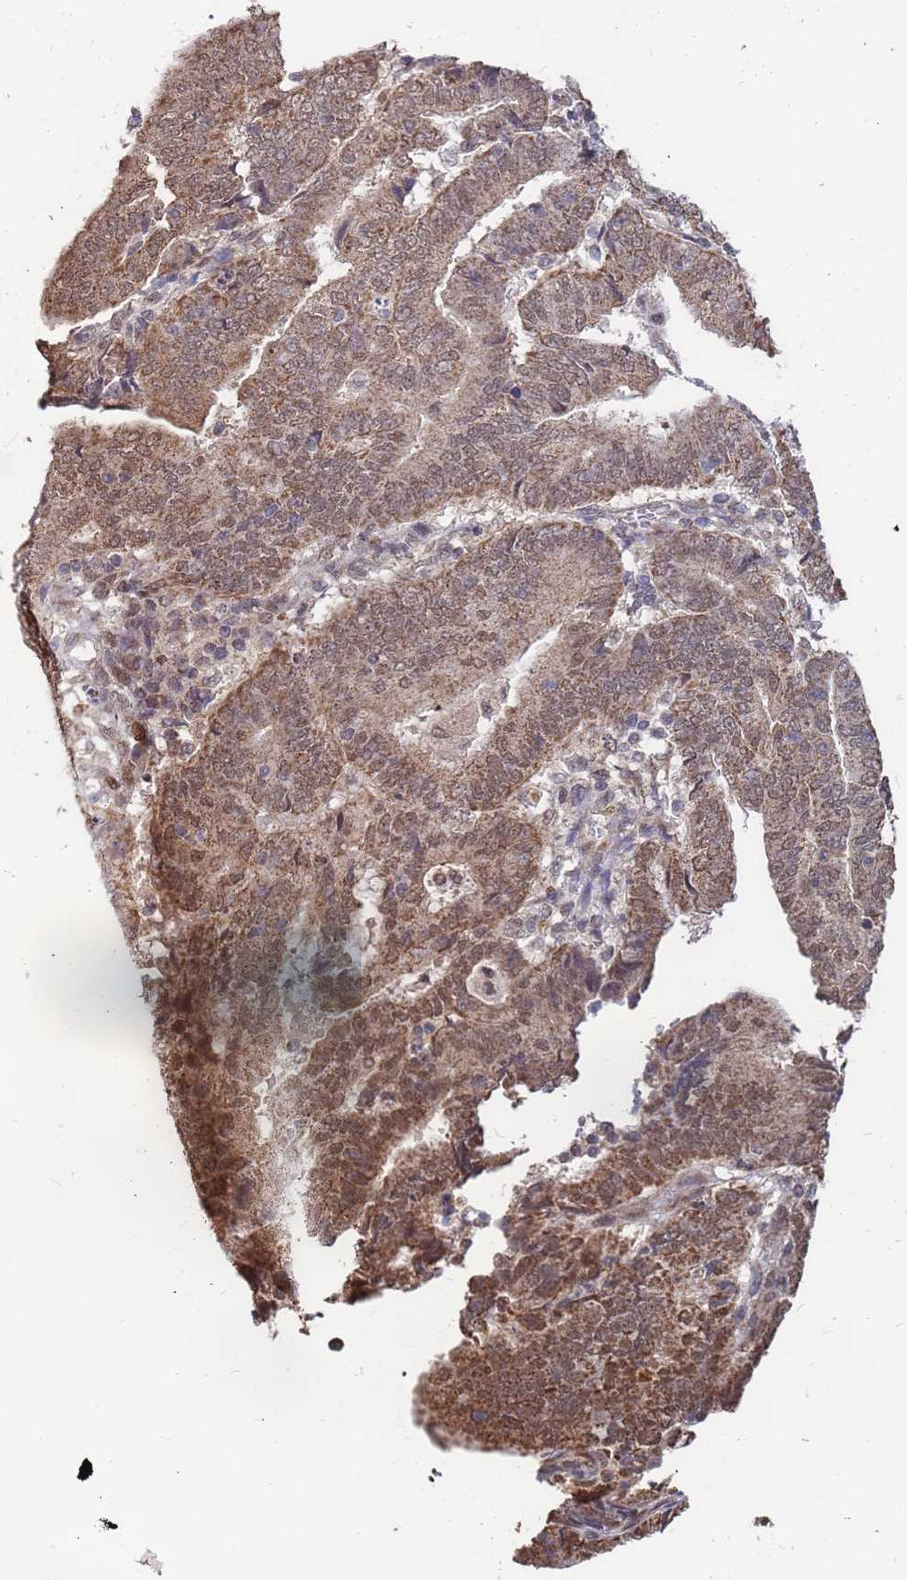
{"staining": {"intensity": "moderate", "quantity": ">75%", "location": "cytoplasmic/membranous,nuclear"}, "tissue": "endometrial cancer", "cell_type": "Tumor cells", "image_type": "cancer", "snomed": [{"axis": "morphology", "description": "Adenocarcinoma, NOS"}, {"axis": "topography", "description": "Endometrium"}], "caption": "Tumor cells display moderate cytoplasmic/membranous and nuclear positivity in about >75% of cells in endometrial cancer.", "gene": "DENND2B", "patient": {"sex": "female", "age": 70}}